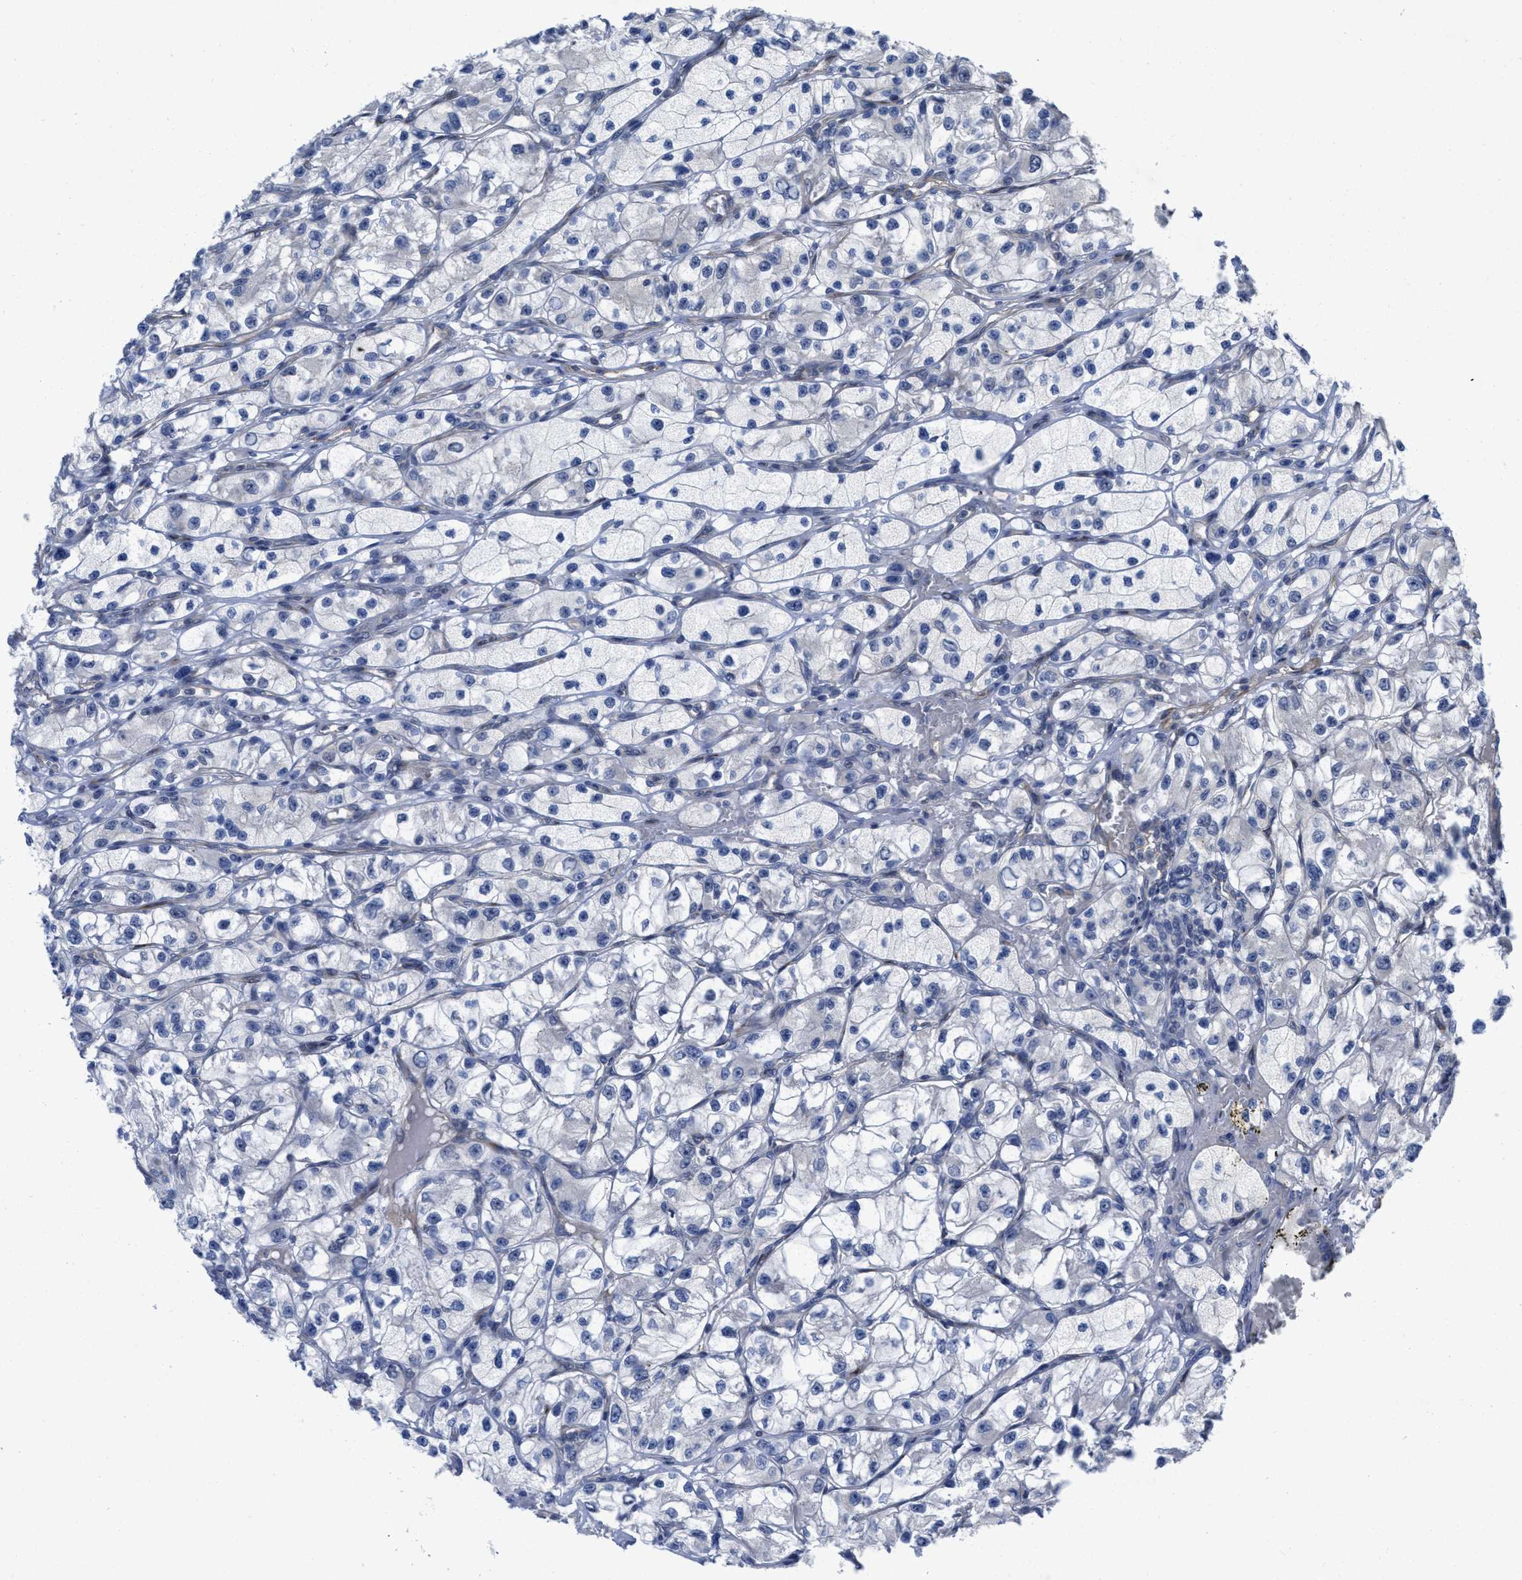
{"staining": {"intensity": "moderate", "quantity": "<25%", "location": "cytoplasmic/membranous"}, "tissue": "renal cancer", "cell_type": "Tumor cells", "image_type": "cancer", "snomed": [{"axis": "morphology", "description": "Adenocarcinoma, NOS"}, {"axis": "topography", "description": "Kidney"}], "caption": "Immunohistochemical staining of renal adenocarcinoma exhibits low levels of moderate cytoplasmic/membranous staining in approximately <25% of tumor cells.", "gene": "ARHGEF26", "patient": {"sex": "female", "age": 57}}